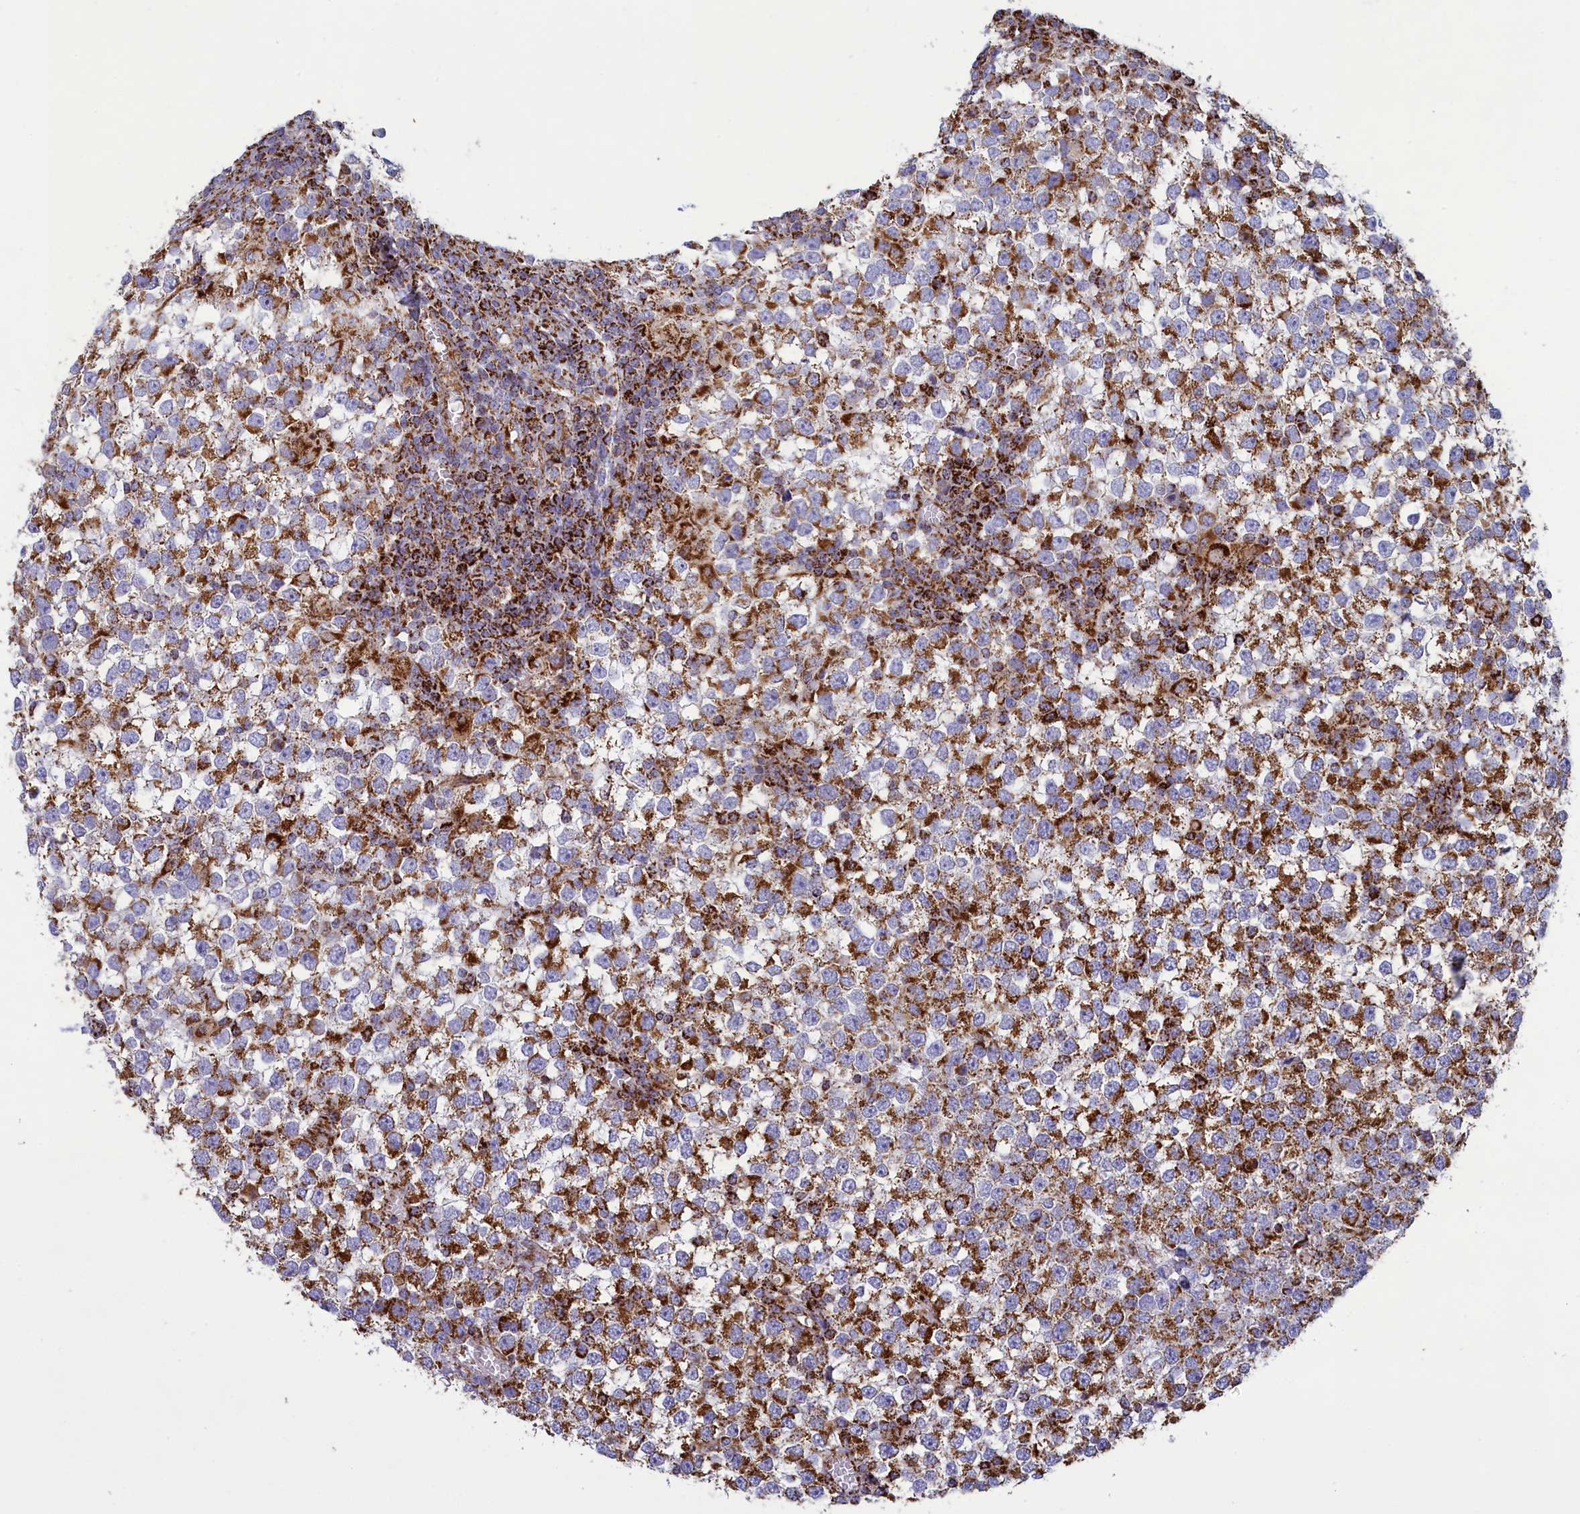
{"staining": {"intensity": "strong", "quantity": ">75%", "location": "cytoplasmic/membranous"}, "tissue": "testis cancer", "cell_type": "Tumor cells", "image_type": "cancer", "snomed": [{"axis": "morphology", "description": "Seminoma, NOS"}, {"axis": "topography", "description": "Testis"}], "caption": "There is high levels of strong cytoplasmic/membranous staining in tumor cells of testis cancer (seminoma), as demonstrated by immunohistochemical staining (brown color).", "gene": "ISOC2", "patient": {"sex": "male", "age": 65}}